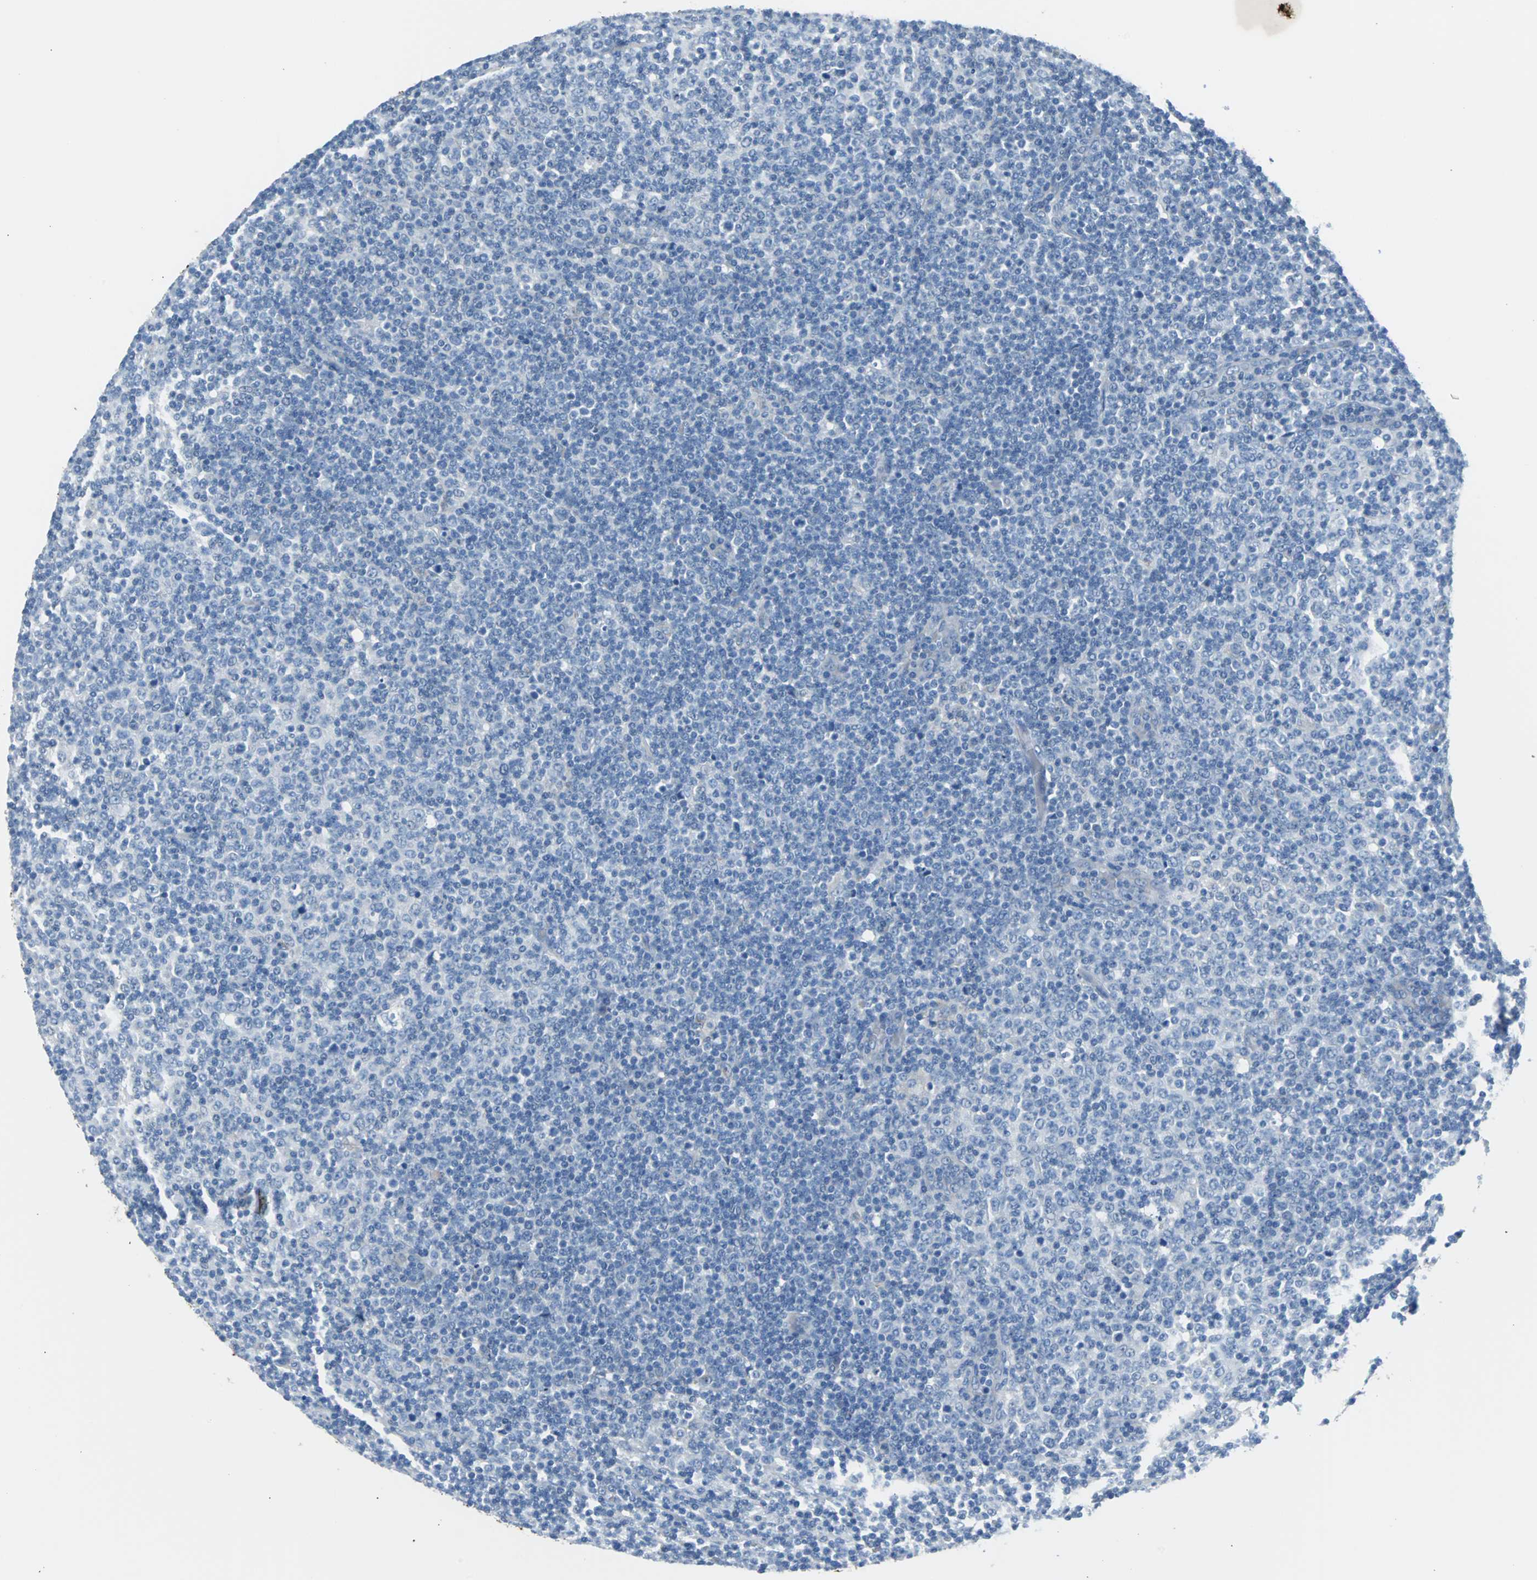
{"staining": {"intensity": "negative", "quantity": "none", "location": "none"}, "tissue": "lymphoma", "cell_type": "Tumor cells", "image_type": "cancer", "snomed": [{"axis": "morphology", "description": "Malignant lymphoma, non-Hodgkin's type, Low grade"}, {"axis": "topography", "description": "Lymph node"}], "caption": "Immunohistochemistry (IHC) image of lymphoma stained for a protein (brown), which exhibits no positivity in tumor cells. (Brightfield microscopy of DAB (3,3'-diaminobenzidine) immunohistochemistry at high magnification).", "gene": "KRT7", "patient": {"sex": "male", "age": 70}}